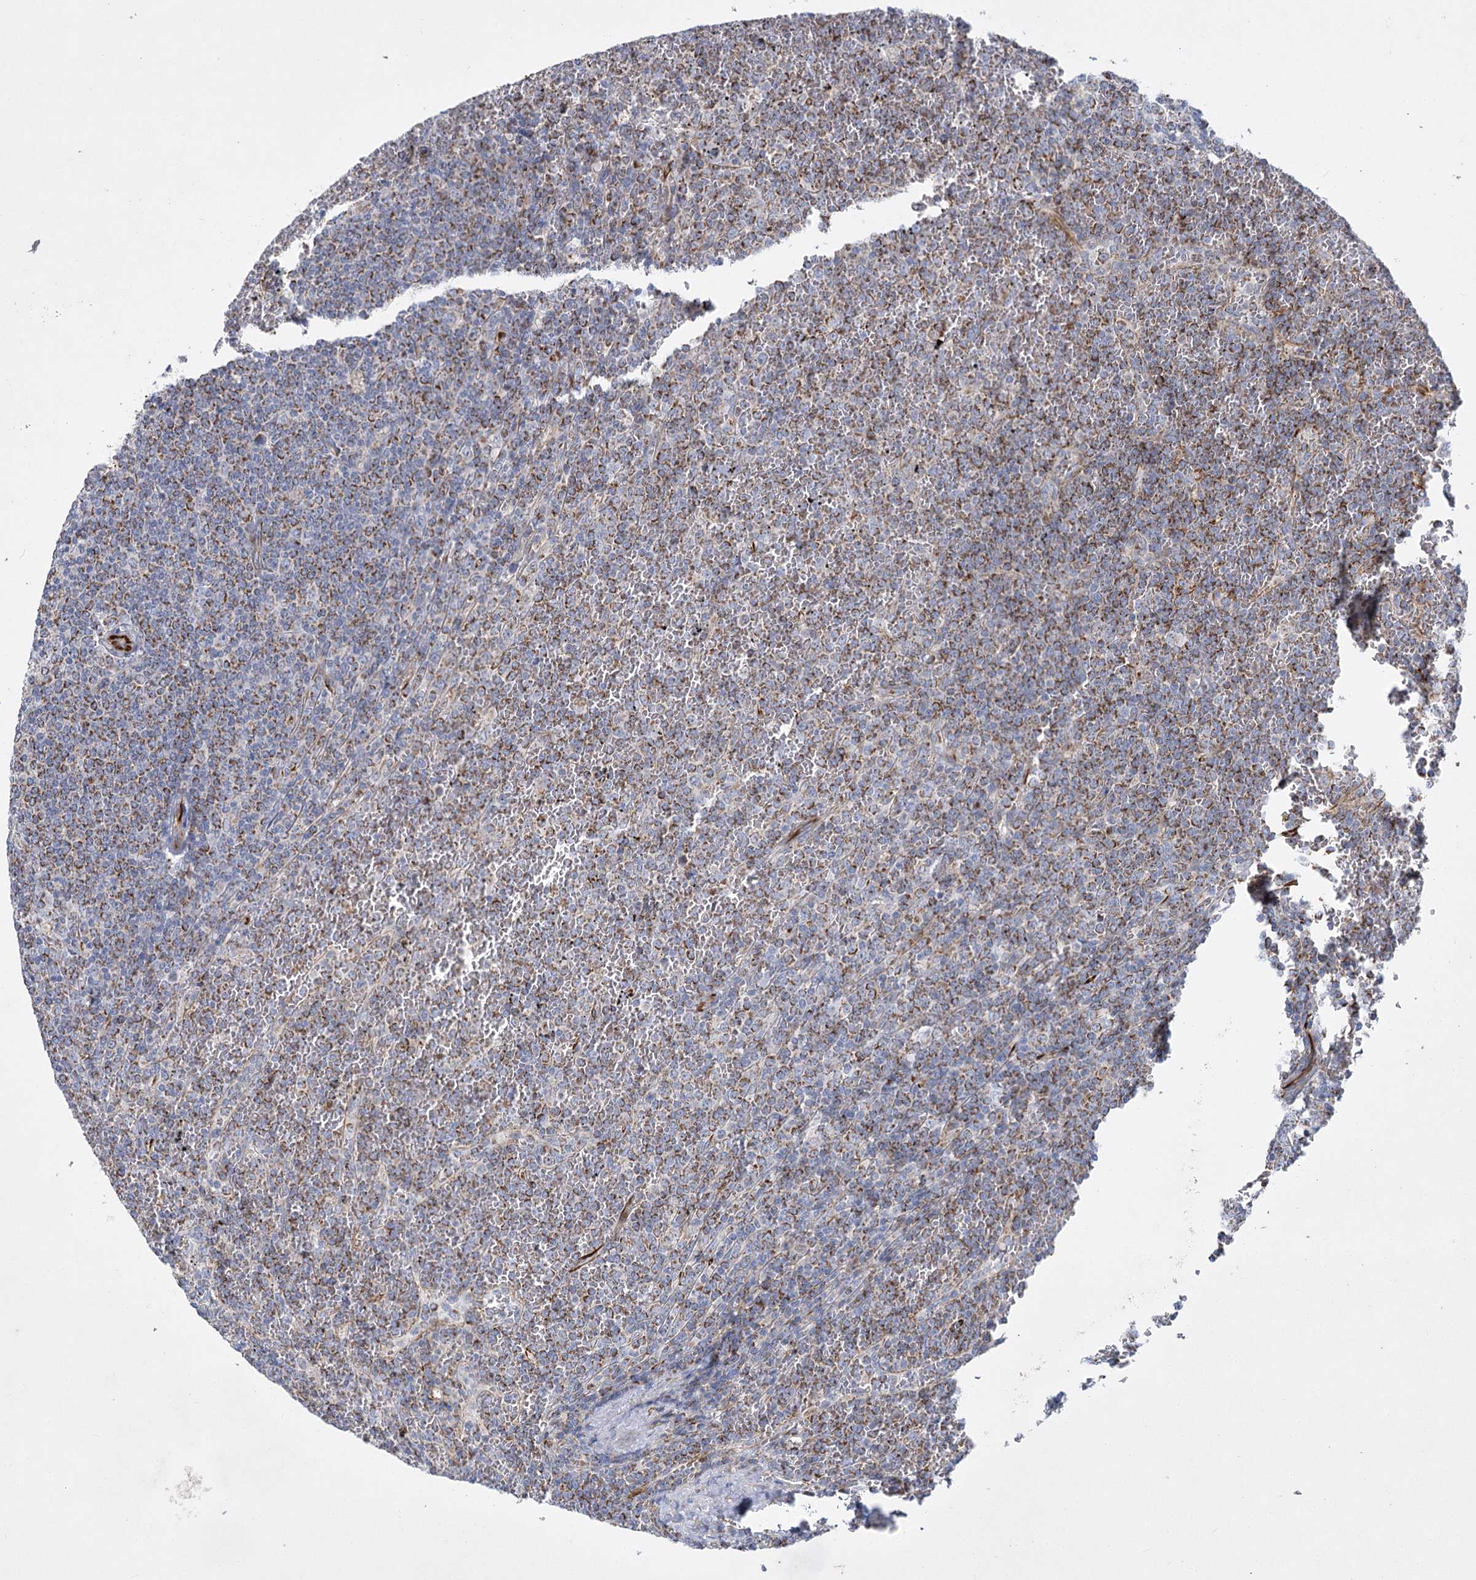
{"staining": {"intensity": "moderate", "quantity": ">75%", "location": "cytoplasmic/membranous"}, "tissue": "lymphoma", "cell_type": "Tumor cells", "image_type": "cancer", "snomed": [{"axis": "morphology", "description": "Malignant lymphoma, non-Hodgkin's type, Low grade"}, {"axis": "topography", "description": "Spleen"}], "caption": "A micrograph of human lymphoma stained for a protein reveals moderate cytoplasmic/membranous brown staining in tumor cells.", "gene": "DHTKD1", "patient": {"sex": "female", "age": 19}}